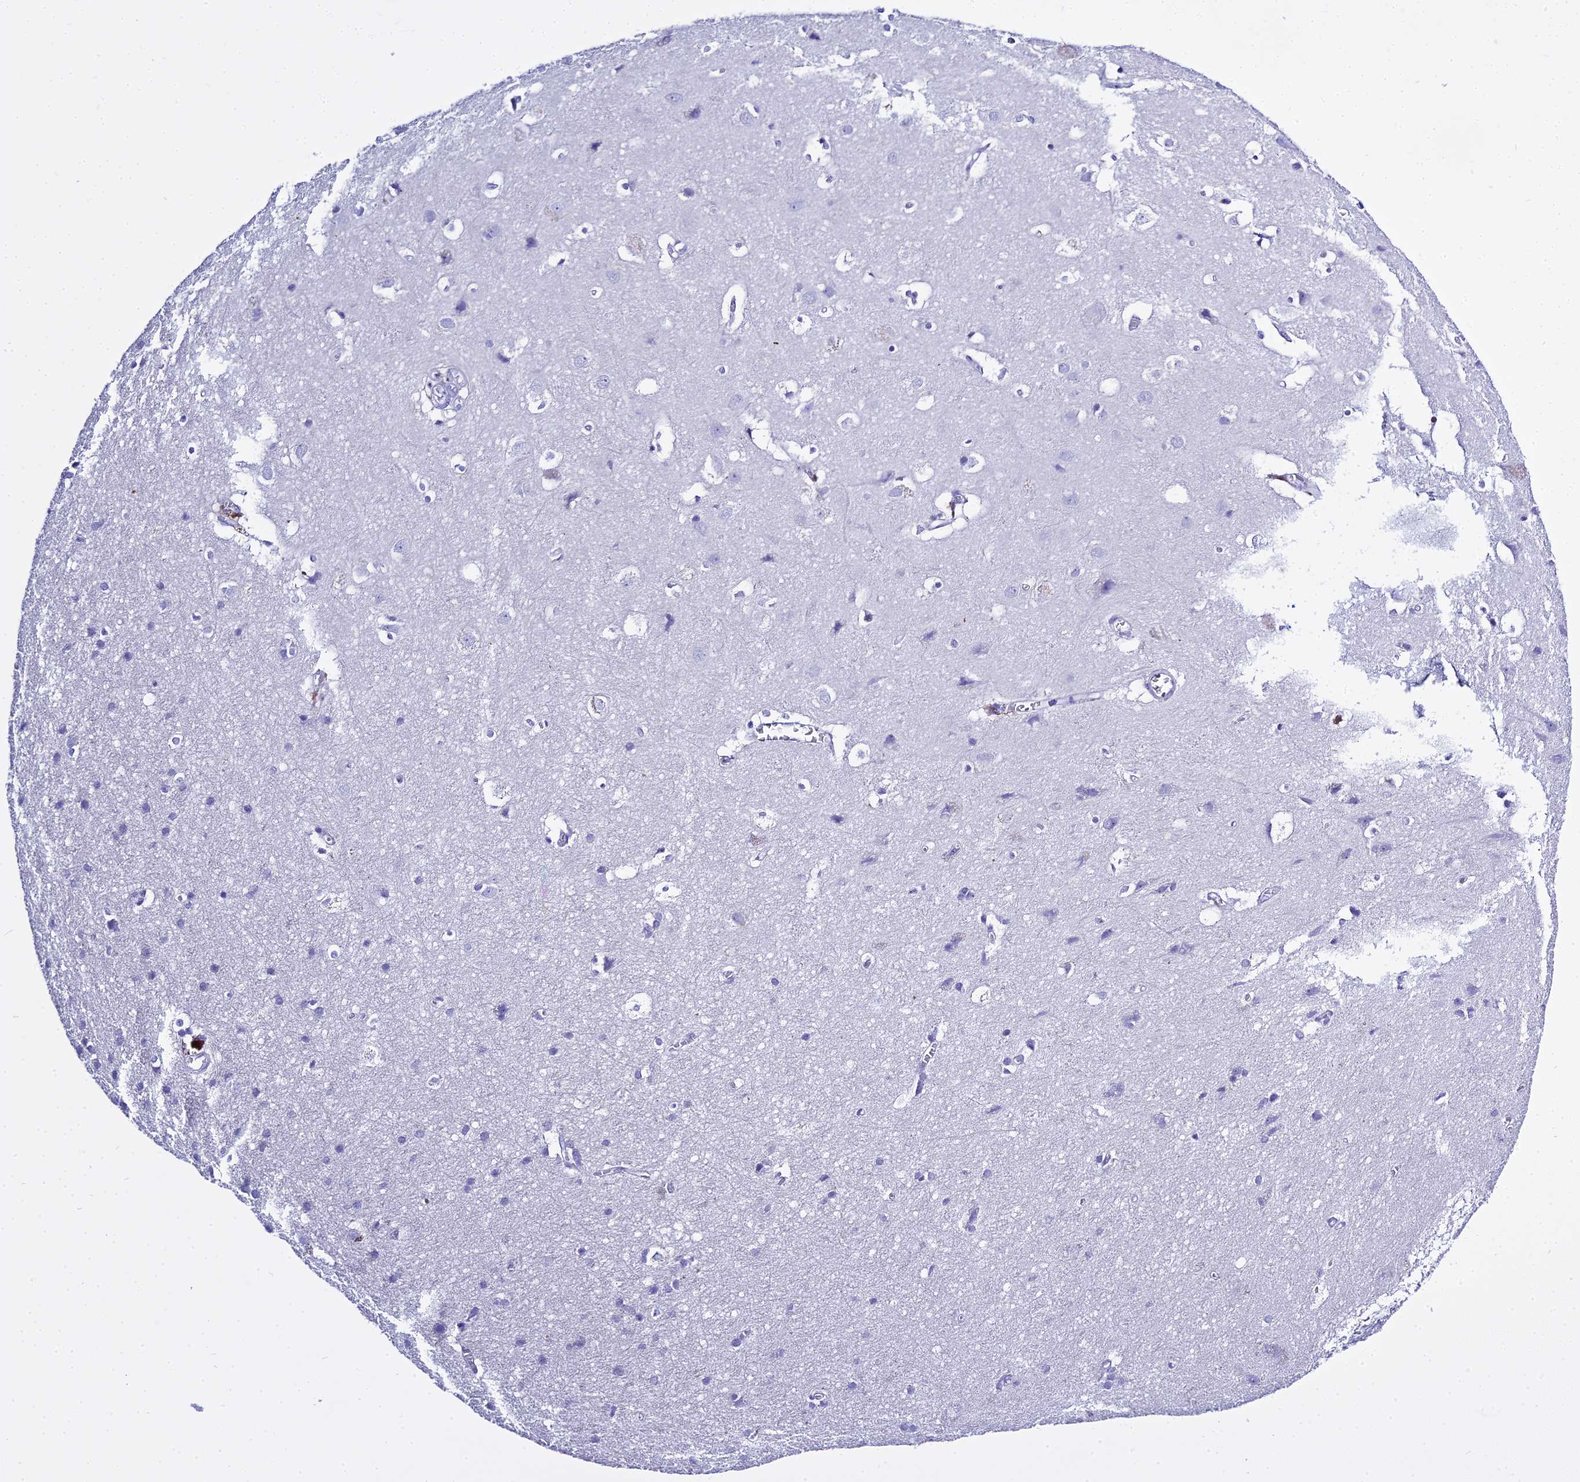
{"staining": {"intensity": "negative", "quantity": "none", "location": "none"}, "tissue": "cerebral cortex", "cell_type": "Endothelial cells", "image_type": "normal", "snomed": [{"axis": "morphology", "description": "Normal tissue, NOS"}, {"axis": "topography", "description": "Cerebral cortex"}], "caption": "There is no significant positivity in endothelial cells of cerebral cortex. (Stains: DAB IHC with hematoxylin counter stain, Microscopy: brightfield microscopy at high magnification).", "gene": "CD5", "patient": {"sex": "male", "age": 54}}